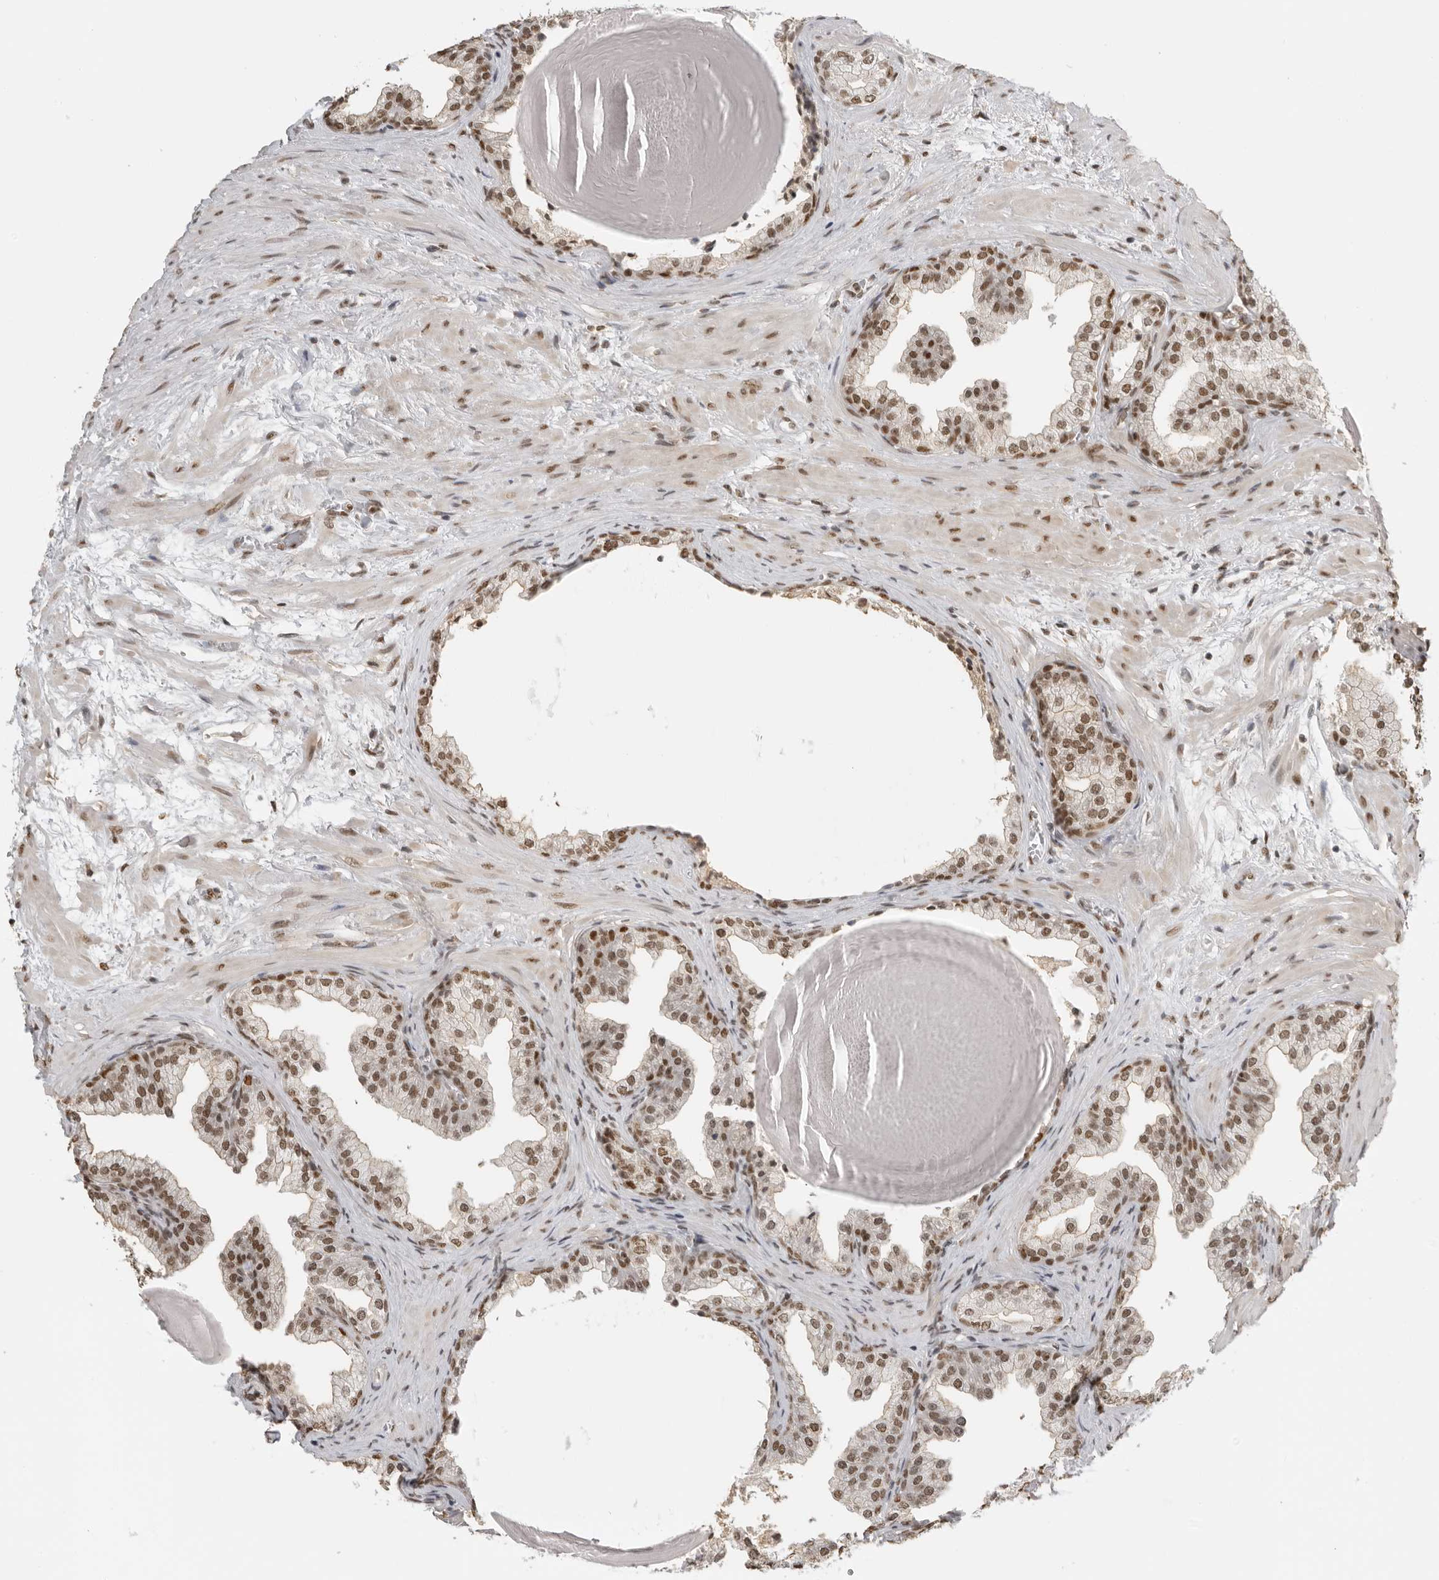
{"staining": {"intensity": "moderate", "quantity": ">75%", "location": "nuclear"}, "tissue": "prostate", "cell_type": "Glandular cells", "image_type": "normal", "snomed": [{"axis": "morphology", "description": "Normal tissue, NOS"}, {"axis": "topography", "description": "Prostate"}], "caption": "Immunohistochemistry (IHC) image of unremarkable human prostate stained for a protein (brown), which exhibits medium levels of moderate nuclear staining in about >75% of glandular cells.", "gene": "RPA2", "patient": {"sex": "male", "age": 48}}